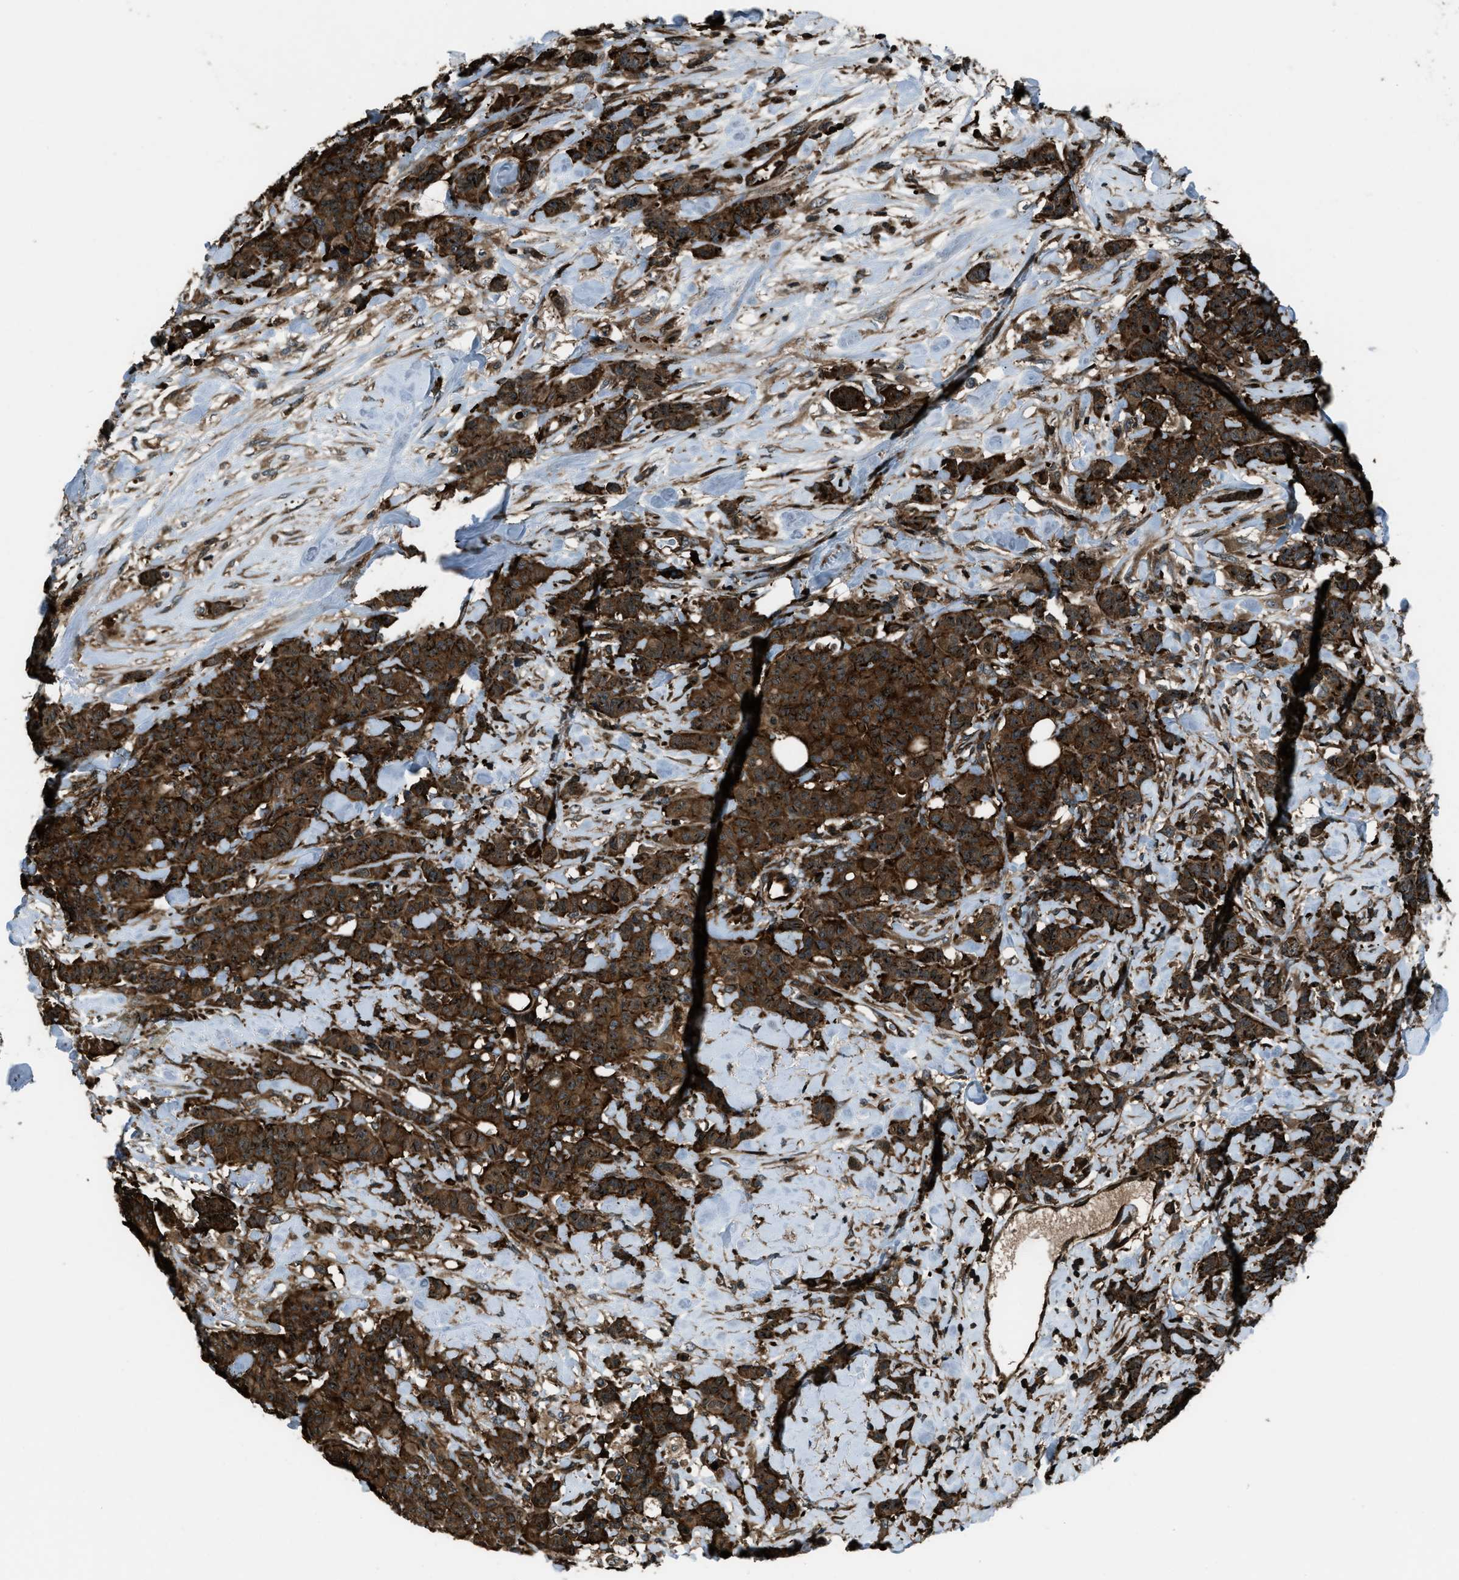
{"staining": {"intensity": "strong", "quantity": ">75%", "location": "cytoplasmic/membranous"}, "tissue": "breast cancer", "cell_type": "Tumor cells", "image_type": "cancer", "snomed": [{"axis": "morphology", "description": "Normal tissue, NOS"}, {"axis": "morphology", "description": "Duct carcinoma"}, {"axis": "topography", "description": "Breast"}], "caption": "Breast infiltrating ductal carcinoma stained with DAB immunohistochemistry shows high levels of strong cytoplasmic/membranous positivity in approximately >75% of tumor cells. The staining was performed using DAB (3,3'-diaminobenzidine) to visualize the protein expression in brown, while the nuclei were stained in blue with hematoxylin (Magnification: 20x).", "gene": "SNX30", "patient": {"sex": "female", "age": 40}}